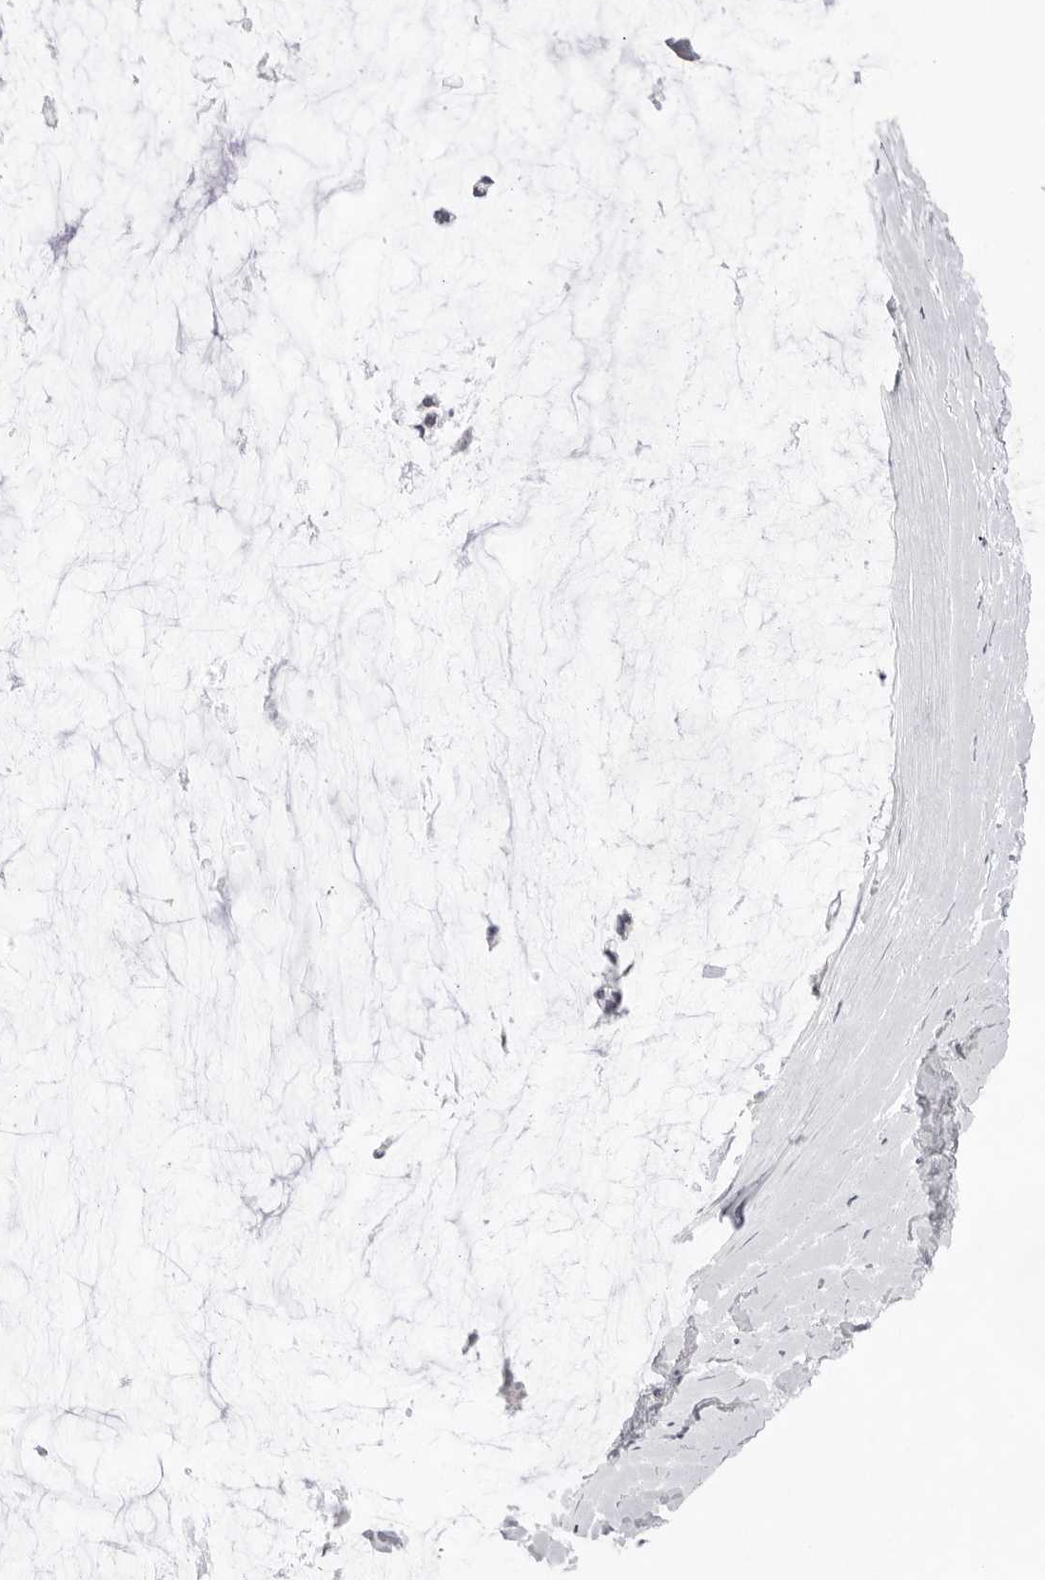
{"staining": {"intensity": "negative", "quantity": "none", "location": "none"}, "tissue": "ovarian cancer", "cell_type": "Tumor cells", "image_type": "cancer", "snomed": [{"axis": "morphology", "description": "Cystadenocarcinoma, mucinous, NOS"}, {"axis": "topography", "description": "Ovary"}], "caption": "A micrograph of mucinous cystadenocarcinoma (ovarian) stained for a protein shows no brown staining in tumor cells.", "gene": "IL17RA", "patient": {"sex": "female", "age": 39}}